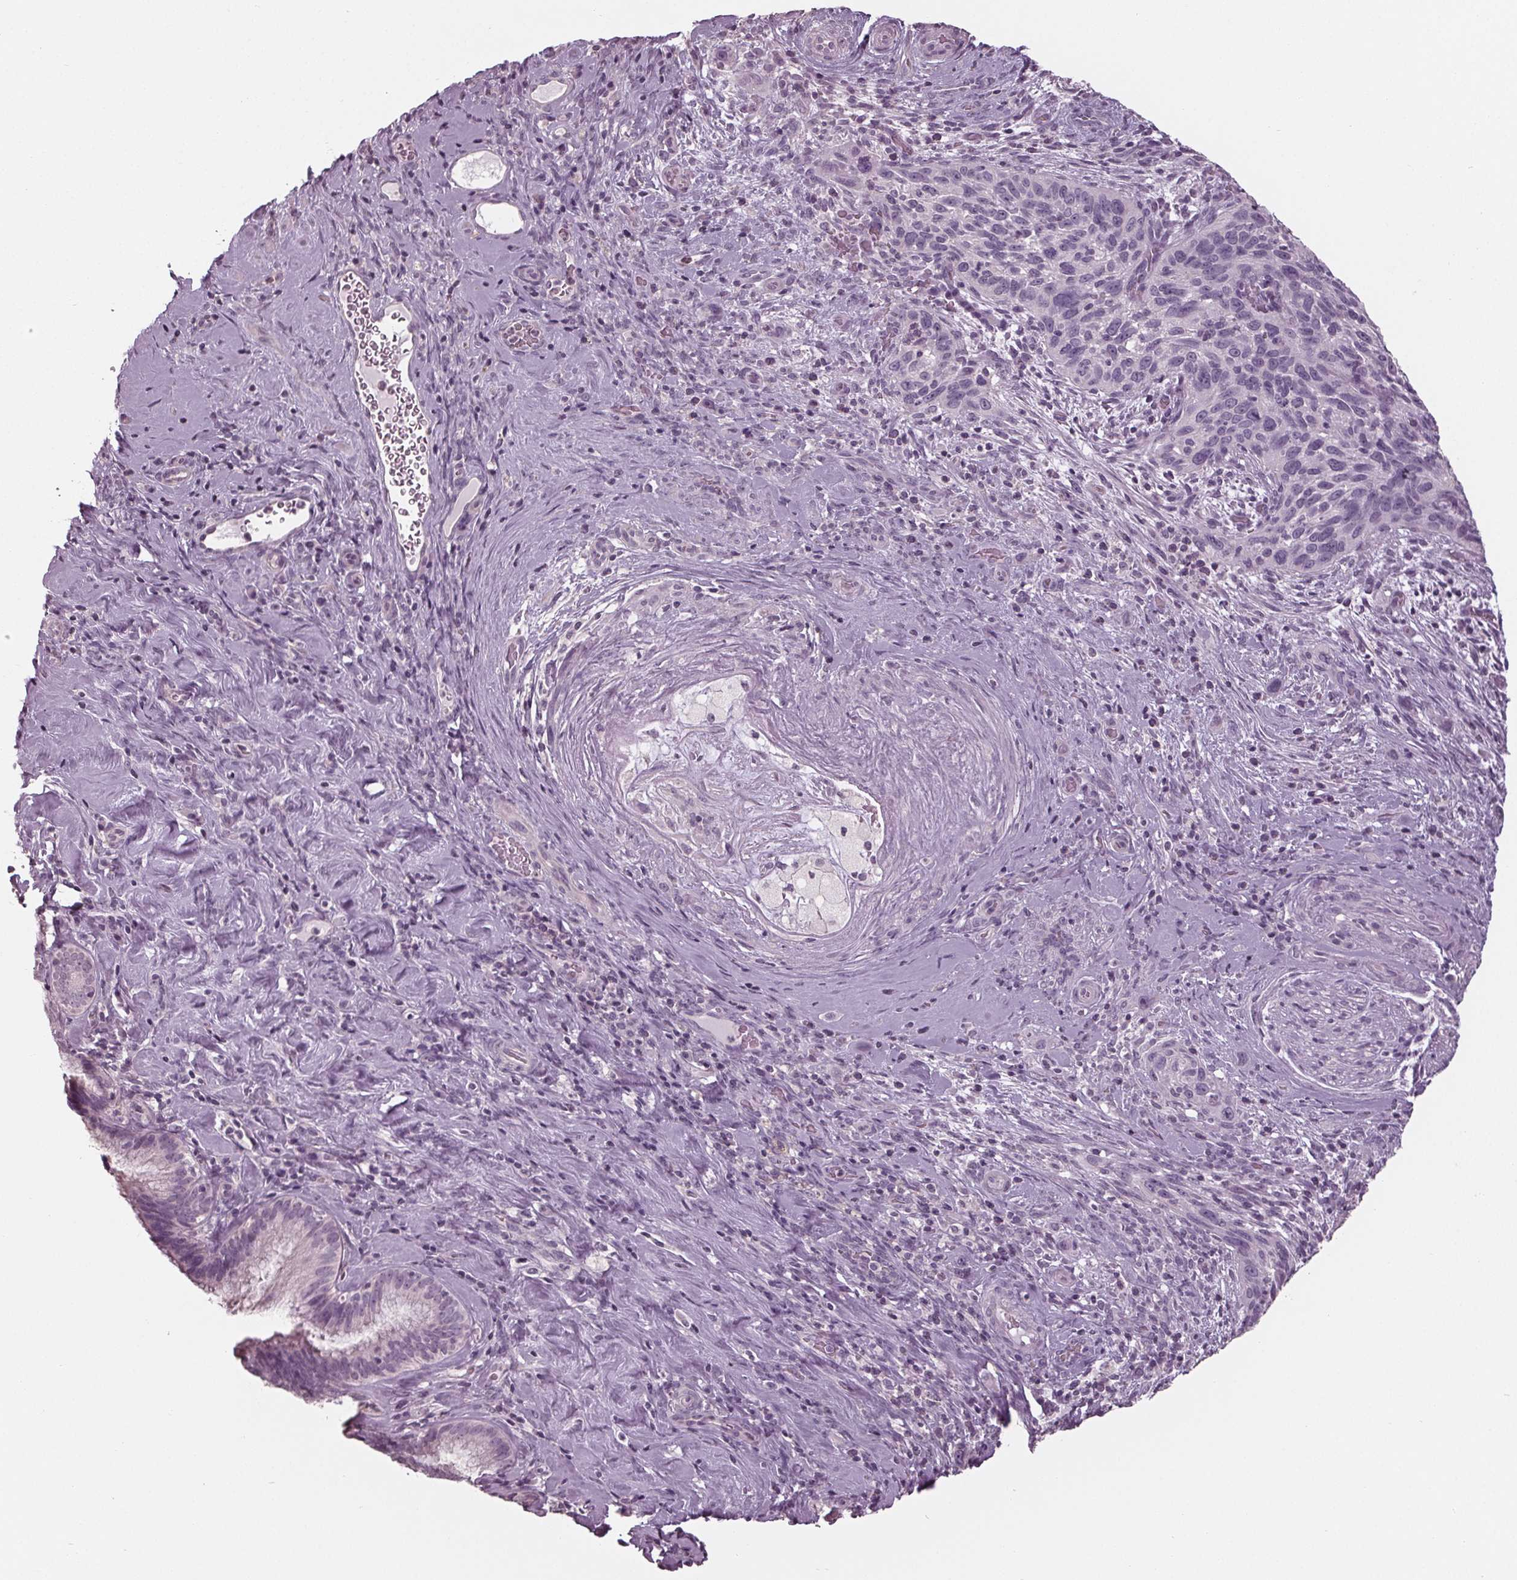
{"staining": {"intensity": "negative", "quantity": "none", "location": "none"}, "tissue": "cervical cancer", "cell_type": "Tumor cells", "image_type": "cancer", "snomed": [{"axis": "morphology", "description": "Squamous cell carcinoma, NOS"}, {"axis": "topography", "description": "Cervix"}], "caption": "Immunohistochemical staining of cervical squamous cell carcinoma shows no significant expression in tumor cells.", "gene": "TNNC2", "patient": {"sex": "female", "age": 51}}